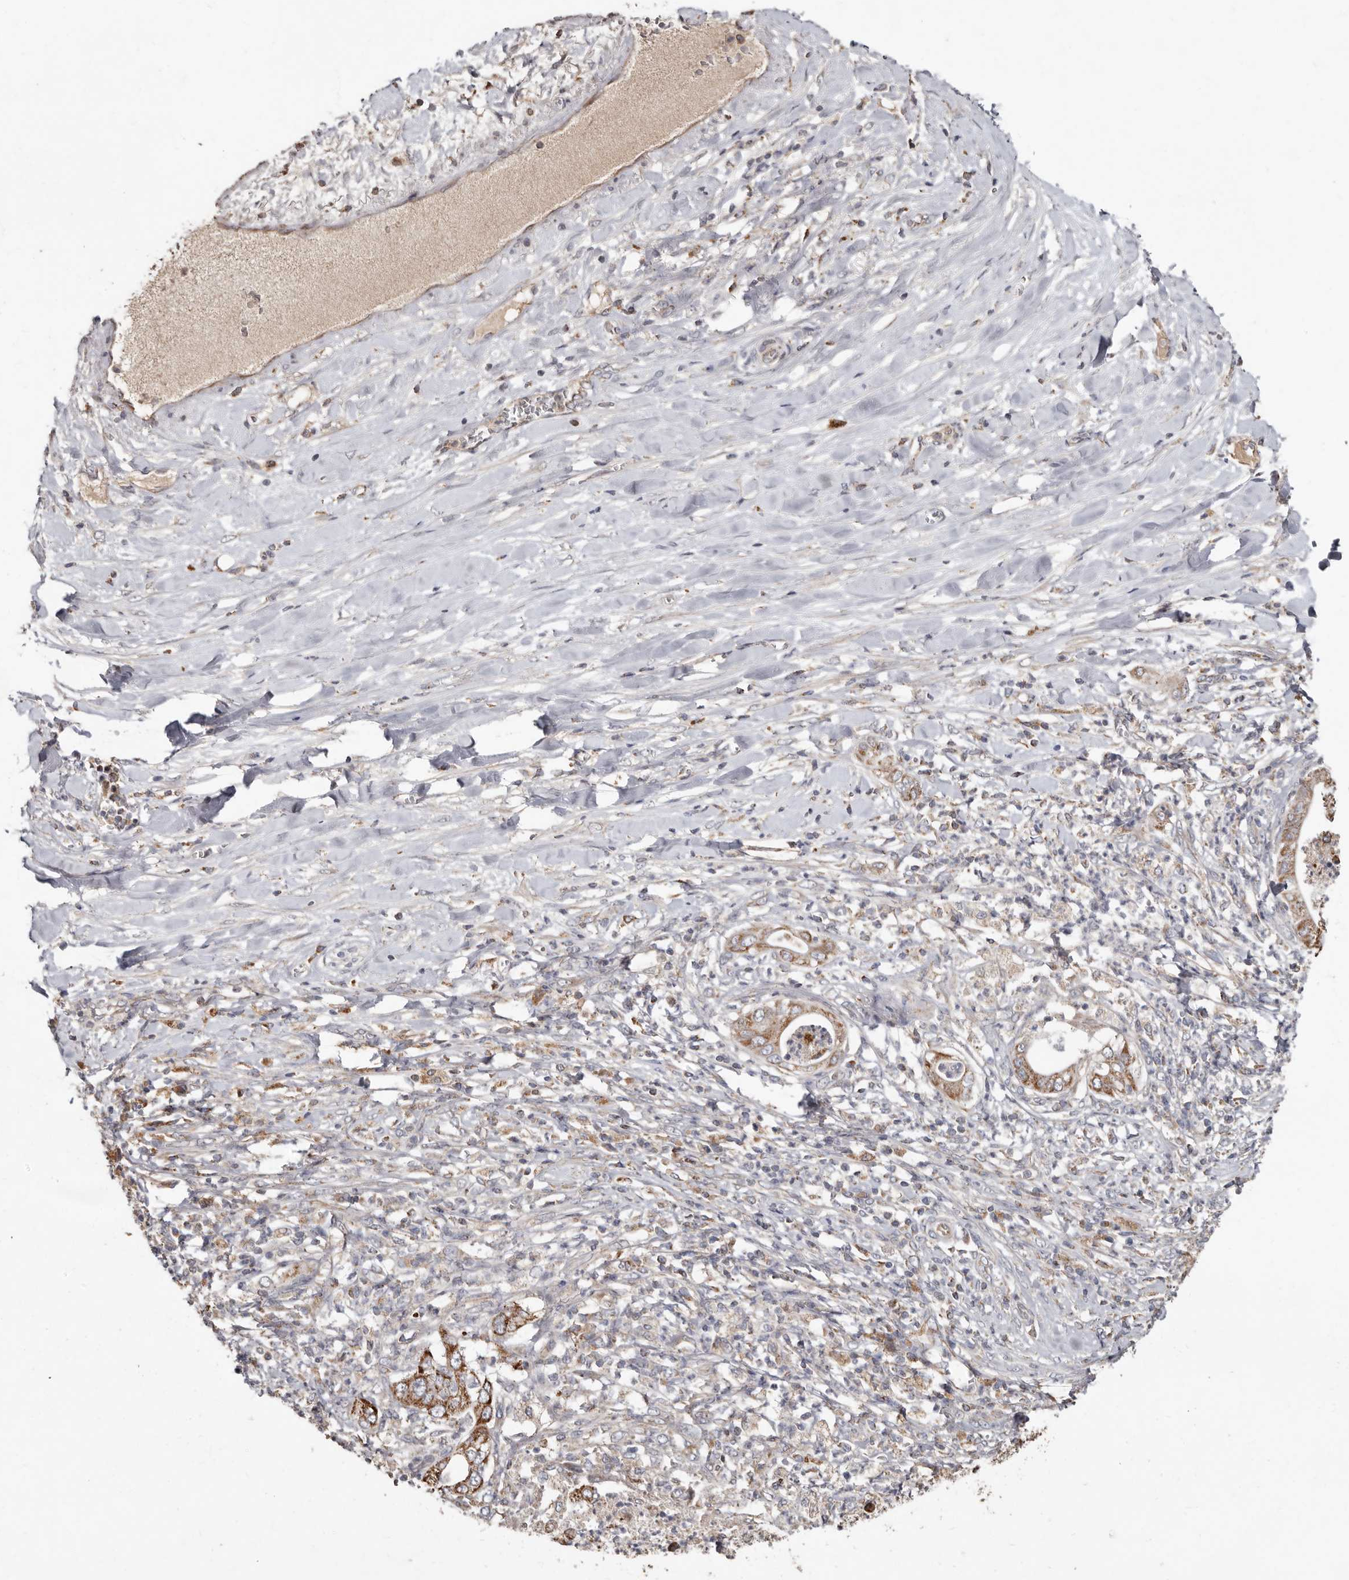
{"staining": {"intensity": "moderate", "quantity": ">75%", "location": "cytoplasmic/membranous"}, "tissue": "pancreatic cancer", "cell_type": "Tumor cells", "image_type": "cancer", "snomed": [{"axis": "morphology", "description": "Adenocarcinoma, NOS"}, {"axis": "topography", "description": "Pancreas"}], "caption": "An IHC photomicrograph of tumor tissue is shown. Protein staining in brown highlights moderate cytoplasmic/membranous positivity in pancreatic cancer within tumor cells.", "gene": "KIF26B", "patient": {"sex": "female", "age": 78}}